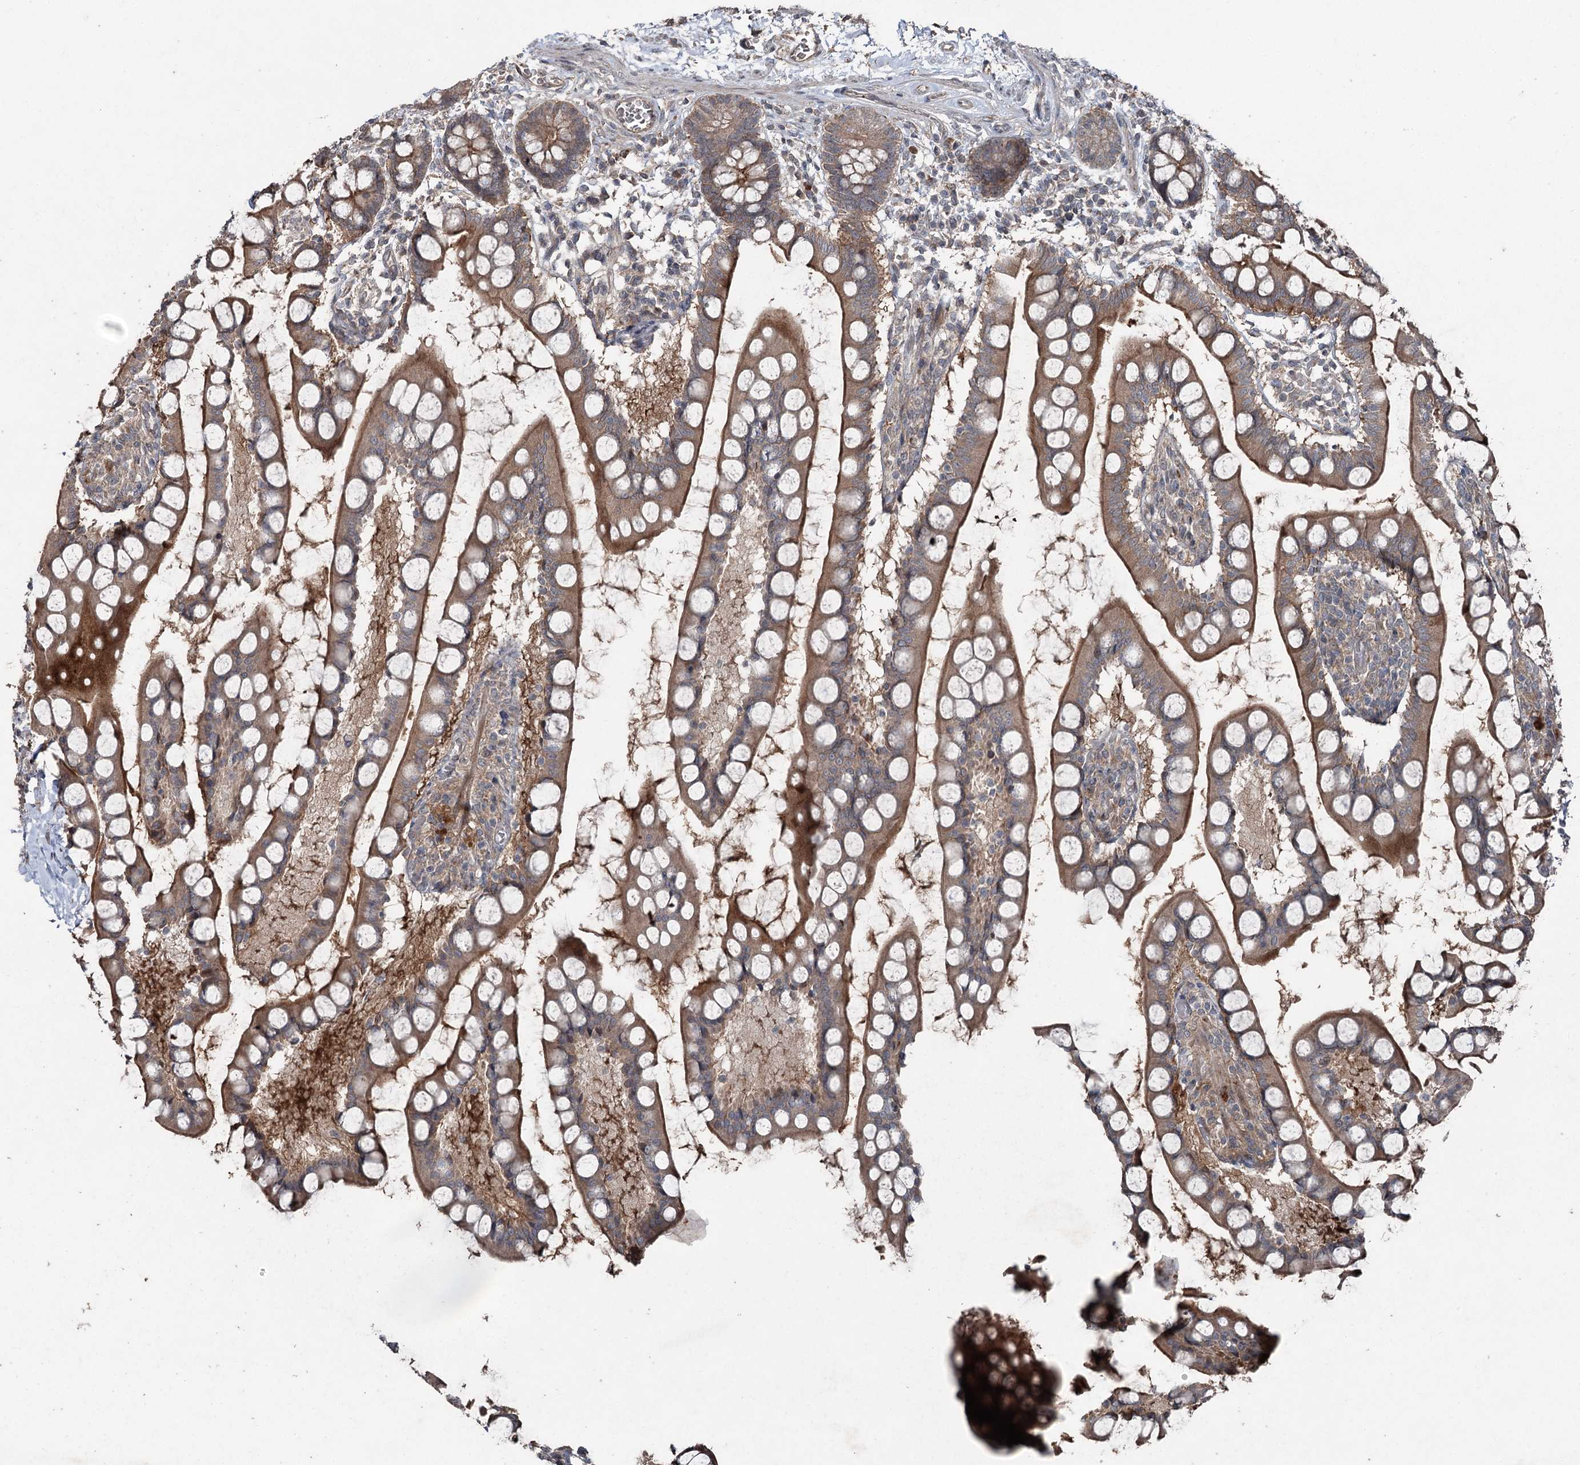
{"staining": {"intensity": "moderate", "quantity": ">75%", "location": "cytoplasmic/membranous"}, "tissue": "small intestine", "cell_type": "Glandular cells", "image_type": "normal", "snomed": [{"axis": "morphology", "description": "Normal tissue, NOS"}, {"axis": "topography", "description": "Small intestine"}], "caption": "Protein positivity by immunohistochemistry displays moderate cytoplasmic/membranous staining in approximately >75% of glandular cells in normal small intestine.", "gene": "MAPK8IP2", "patient": {"sex": "male", "age": 52}}